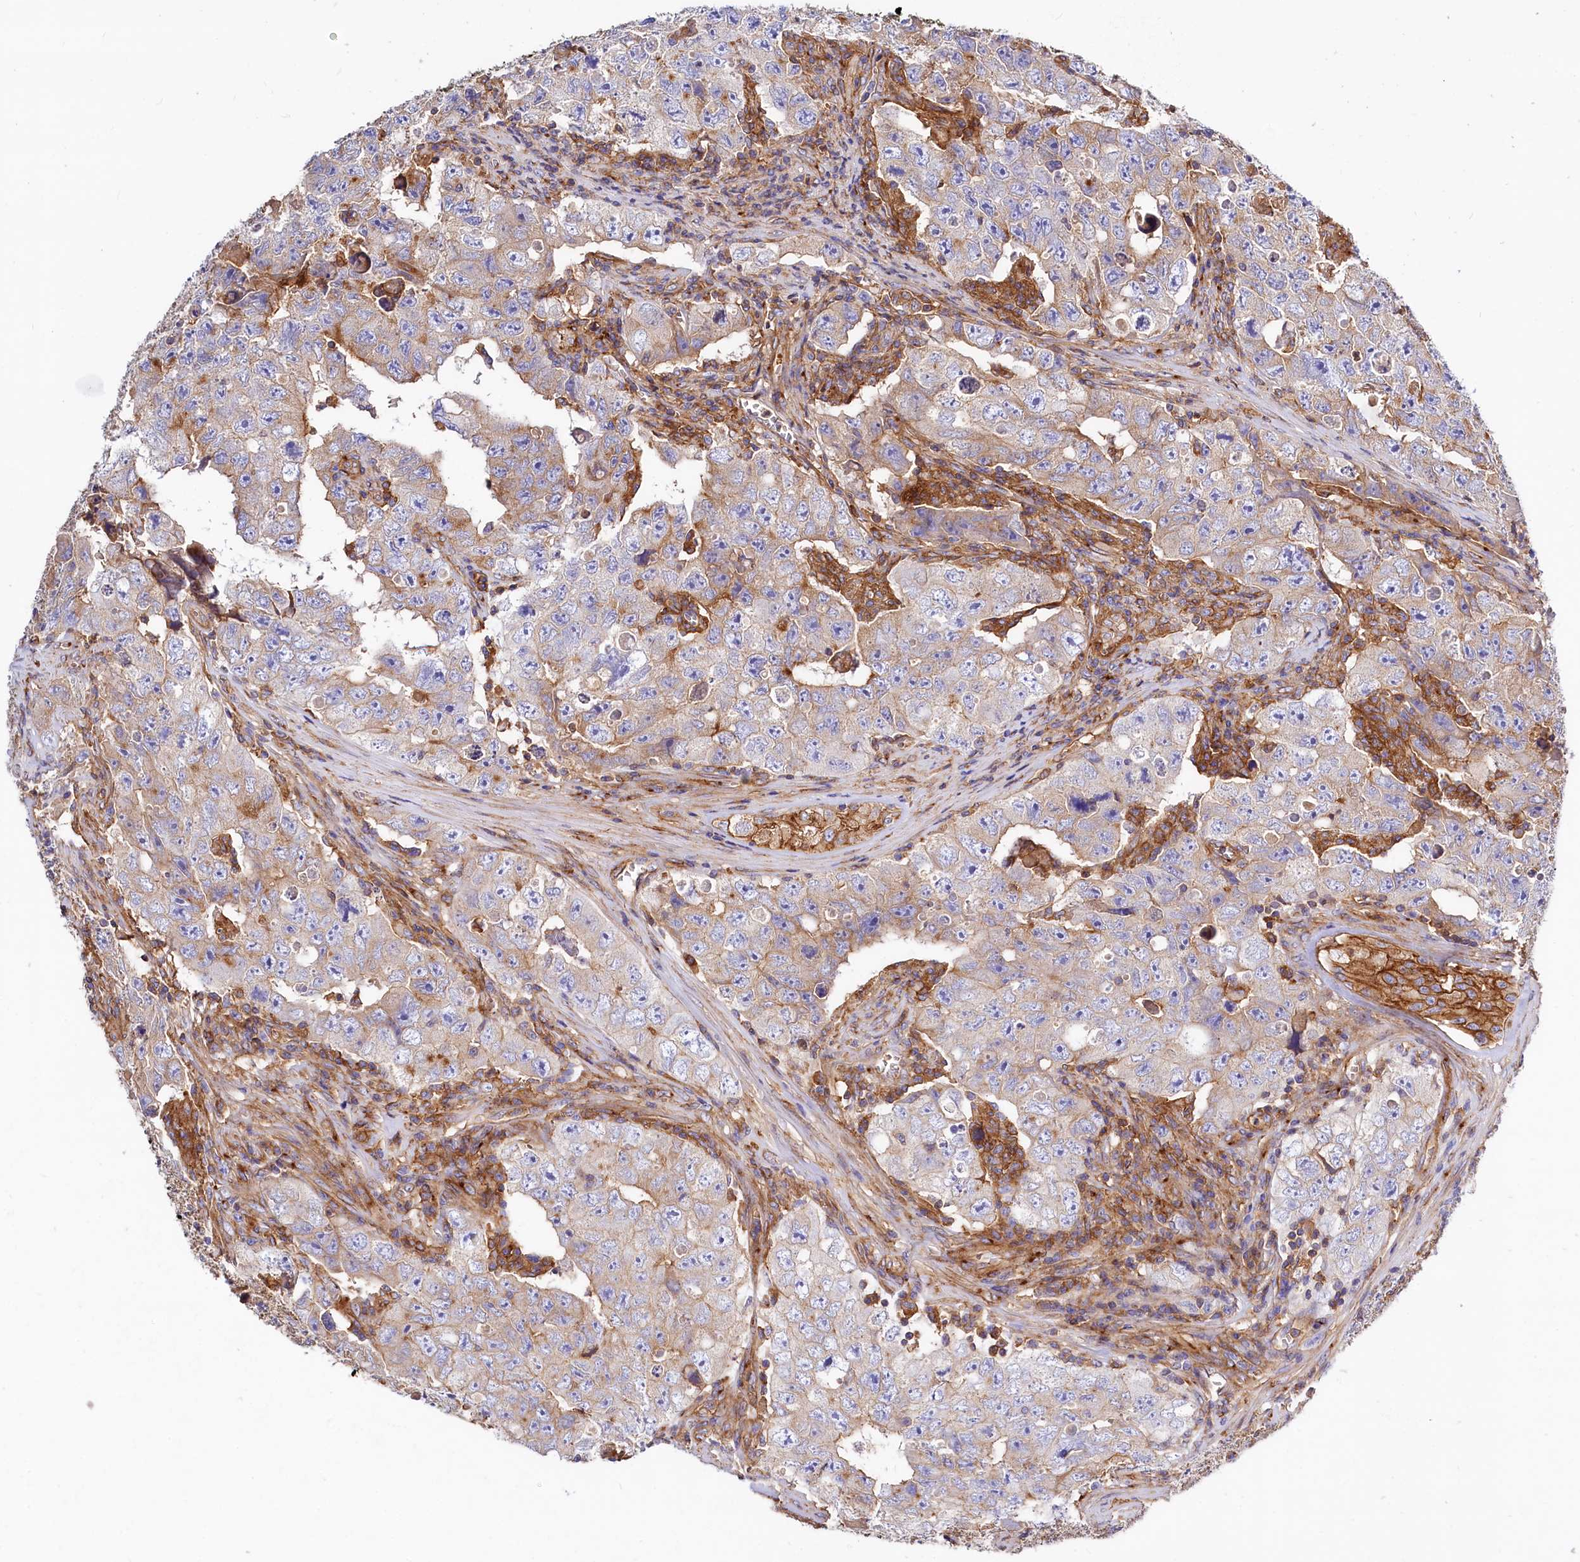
{"staining": {"intensity": "moderate", "quantity": "<25%", "location": "cytoplasmic/membranous"}, "tissue": "testis cancer", "cell_type": "Tumor cells", "image_type": "cancer", "snomed": [{"axis": "morphology", "description": "Carcinoma, Embryonal, NOS"}, {"axis": "topography", "description": "Testis"}], "caption": "The image shows staining of testis cancer, revealing moderate cytoplasmic/membranous protein expression (brown color) within tumor cells.", "gene": "ANO6", "patient": {"sex": "male", "age": 17}}